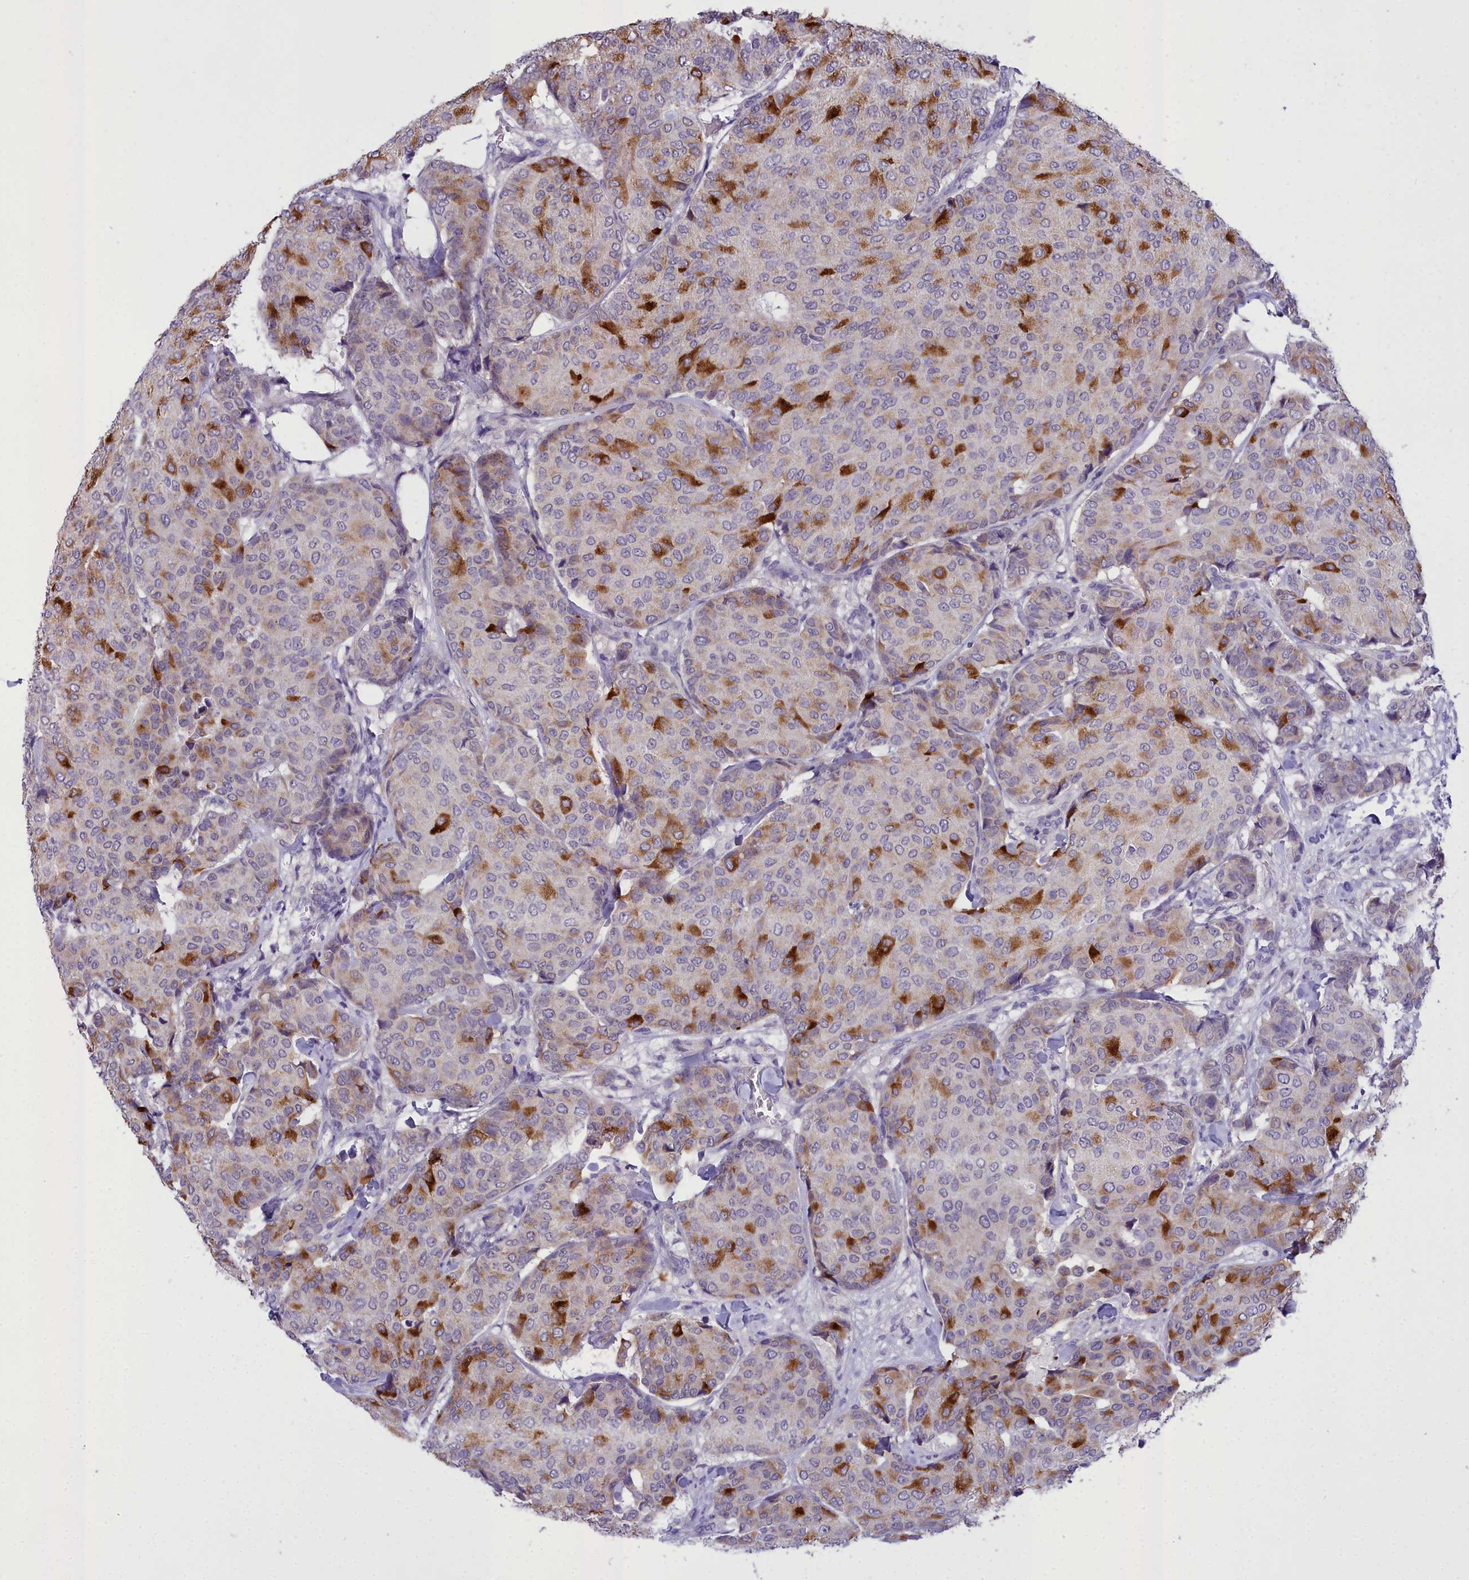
{"staining": {"intensity": "strong", "quantity": "<25%", "location": "cytoplasmic/membranous"}, "tissue": "breast cancer", "cell_type": "Tumor cells", "image_type": "cancer", "snomed": [{"axis": "morphology", "description": "Duct carcinoma"}, {"axis": "topography", "description": "Breast"}], "caption": "This micrograph reveals immunohistochemistry (IHC) staining of breast infiltrating ductal carcinoma, with medium strong cytoplasmic/membranous staining in approximately <25% of tumor cells.", "gene": "MIIP", "patient": {"sex": "female", "age": 75}}